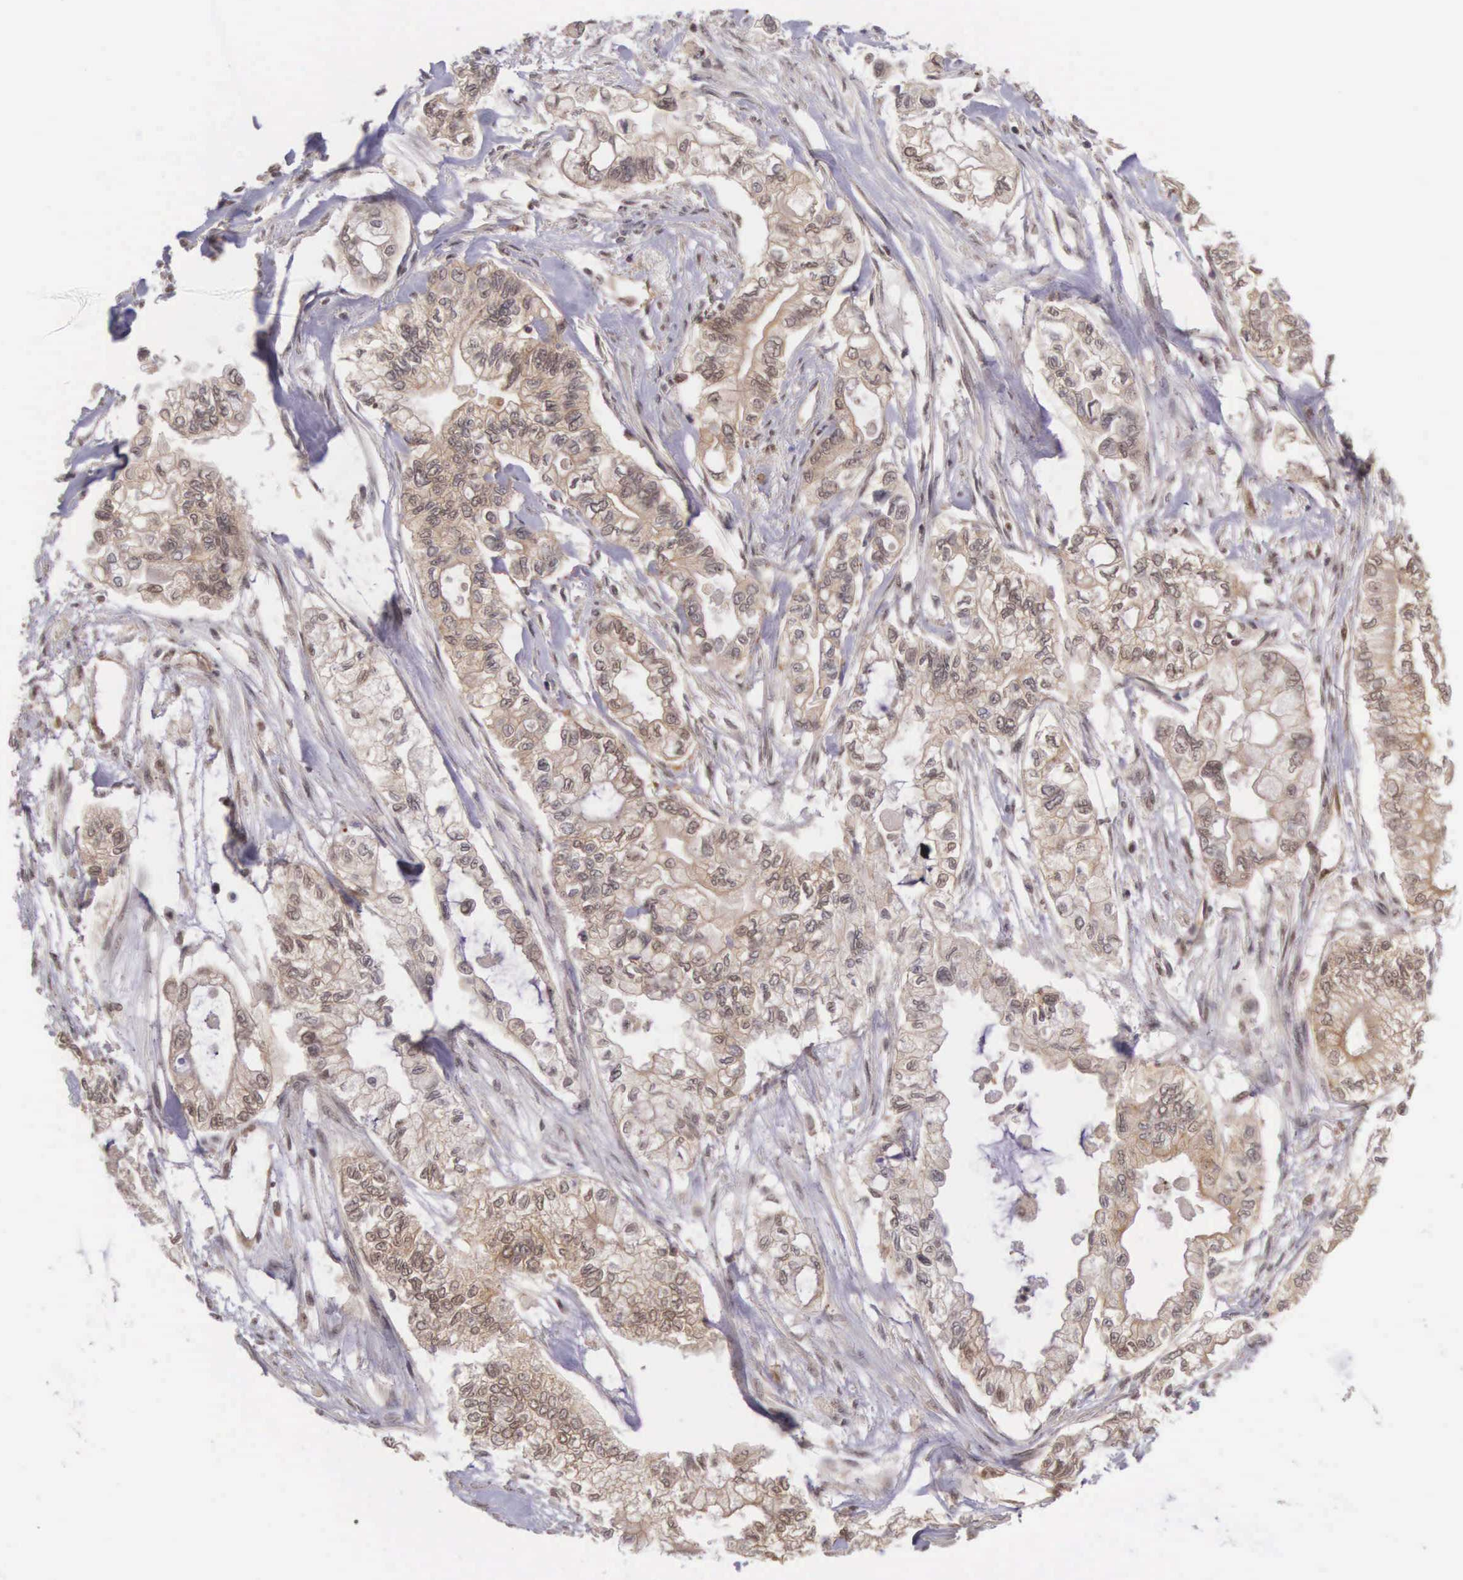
{"staining": {"intensity": "weak", "quantity": ">75%", "location": "cytoplasmic/membranous"}, "tissue": "pancreatic cancer", "cell_type": "Tumor cells", "image_type": "cancer", "snomed": [{"axis": "morphology", "description": "Adenocarcinoma, NOS"}, {"axis": "topography", "description": "Pancreas"}], "caption": "High-power microscopy captured an immunohistochemistry image of pancreatic adenocarcinoma, revealing weak cytoplasmic/membranous expression in about >75% of tumor cells. (DAB IHC, brown staining for protein, blue staining for nuclei).", "gene": "VASH1", "patient": {"sex": "male", "age": 79}}